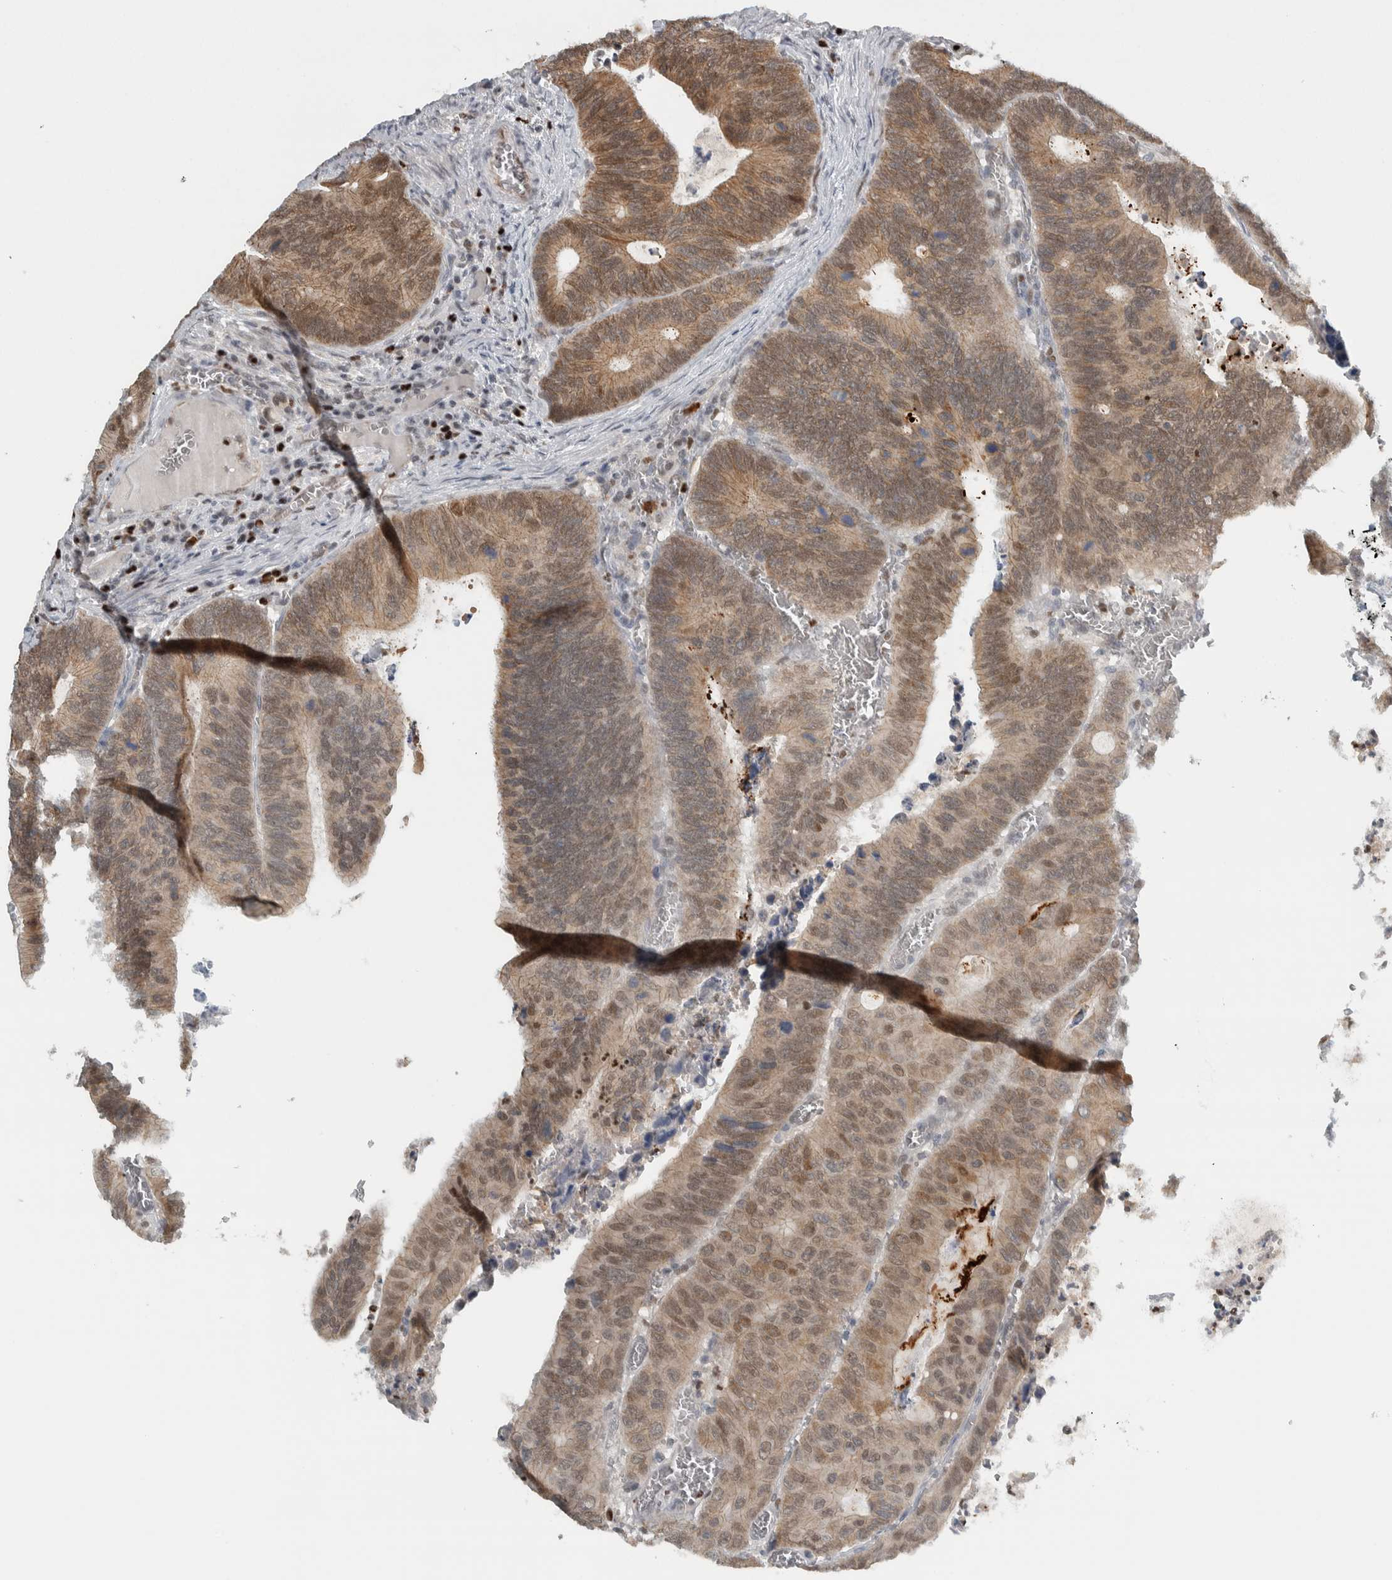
{"staining": {"intensity": "moderate", "quantity": ">75%", "location": "cytoplasmic/membranous,nuclear"}, "tissue": "colorectal cancer", "cell_type": "Tumor cells", "image_type": "cancer", "snomed": [{"axis": "morphology", "description": "Inflammation, NOS"}, {"axis": "morphology", "description": "Adenocarcinoma, NOS"}, {"axis": "topography", "description": "Colon"}], "caption": "A brown stain highlights moderate cytoplasmic/membranous and nuclear staining of a protein in adenocarcinoma (colorectal) tumor cells.", "gene": "ADPRM", "patient": {"sex": "male", "age": 72}}